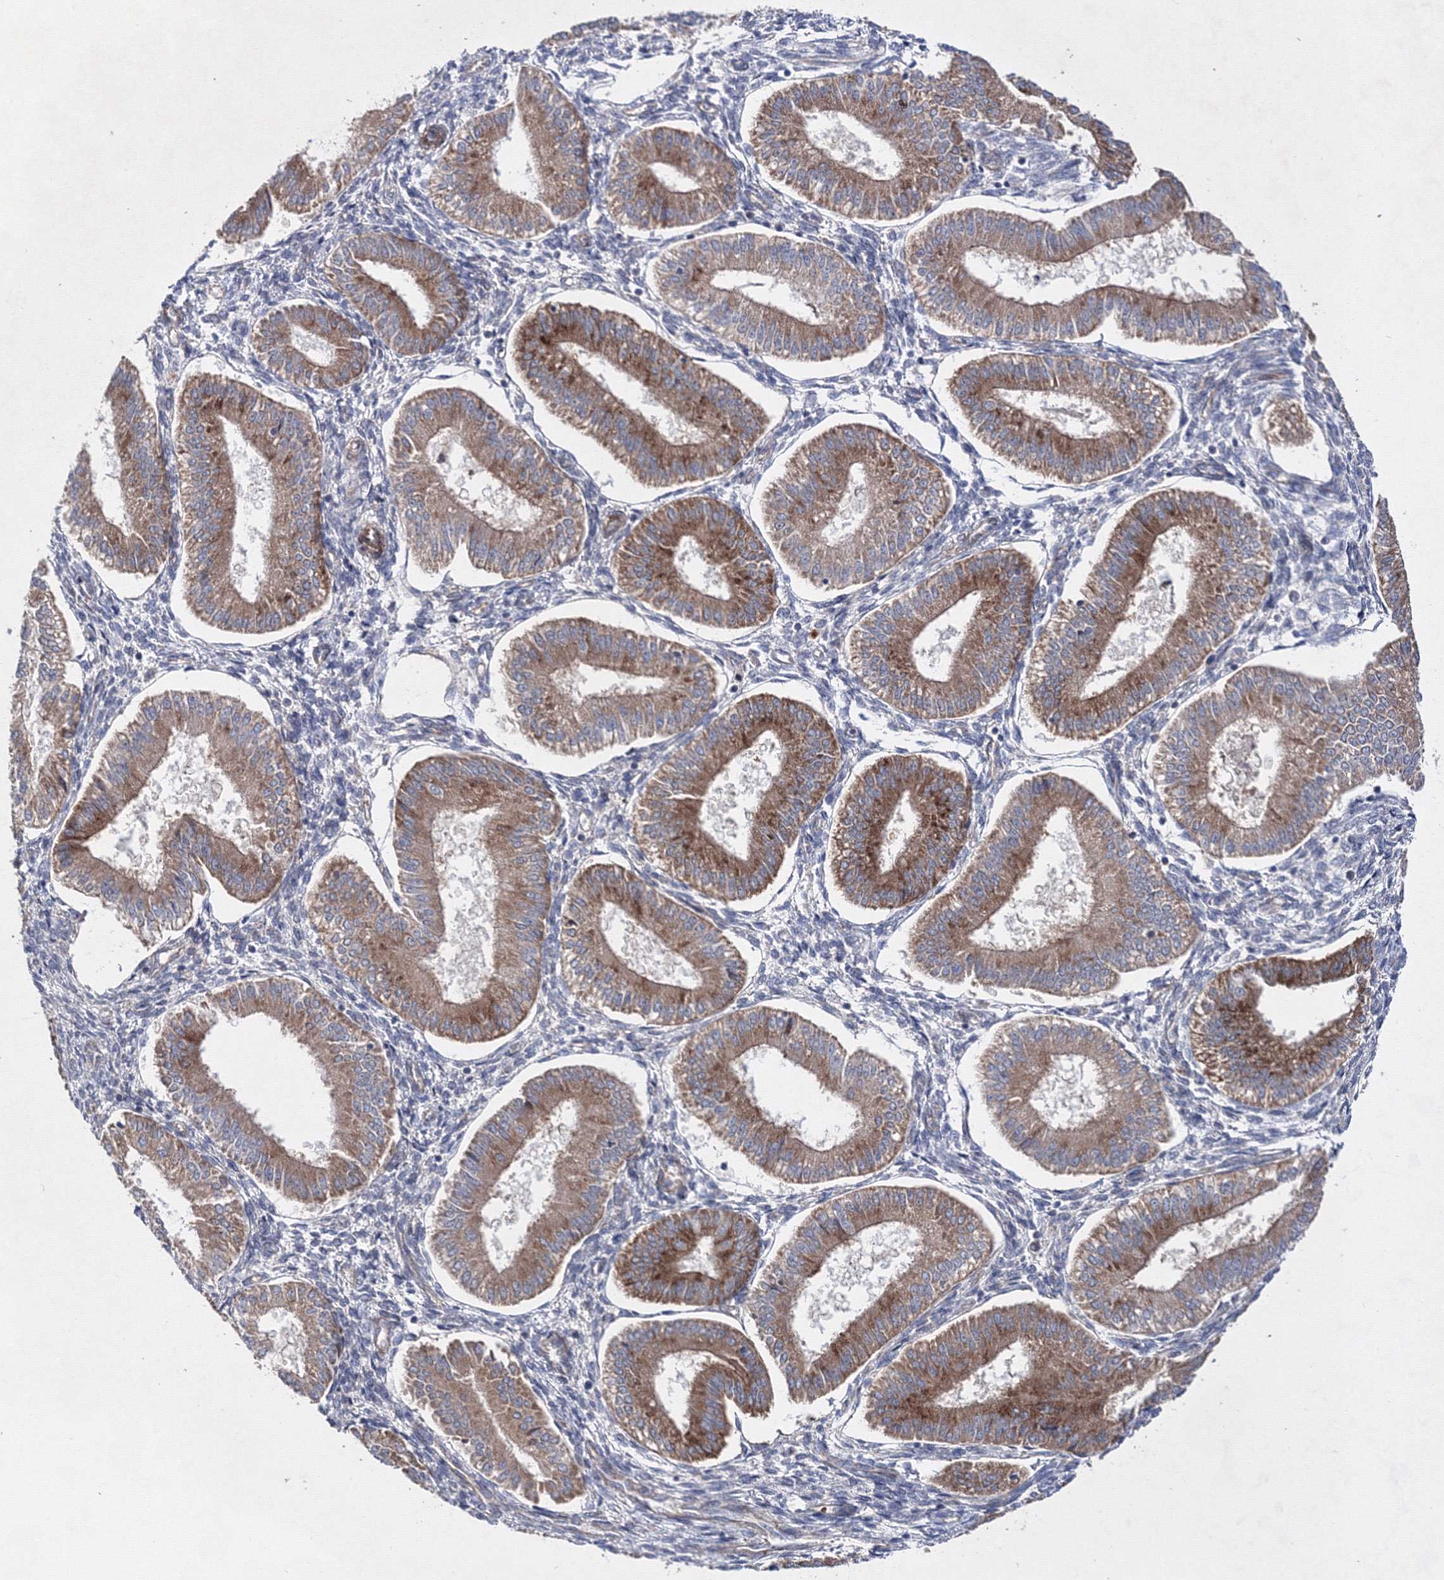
{"staining": {"intensity": "negative", "quantity": "none", "location": "none"}, "tissue": "endometrium", "cell_type": "Cells in endometrial stroma", "image_type": "normal", "snomed": [{"axis": "morphology", "description": "Normal tissue, NOS"}, {"axis": "topography", "description": "Endometrium"}], "caption": "This is an immunohistochemistry image of normal human endometrium. There is no expression in cells in endometrial stroma.", "gene": "GFM1", "patient": {"sex": "female", "age": 39}}